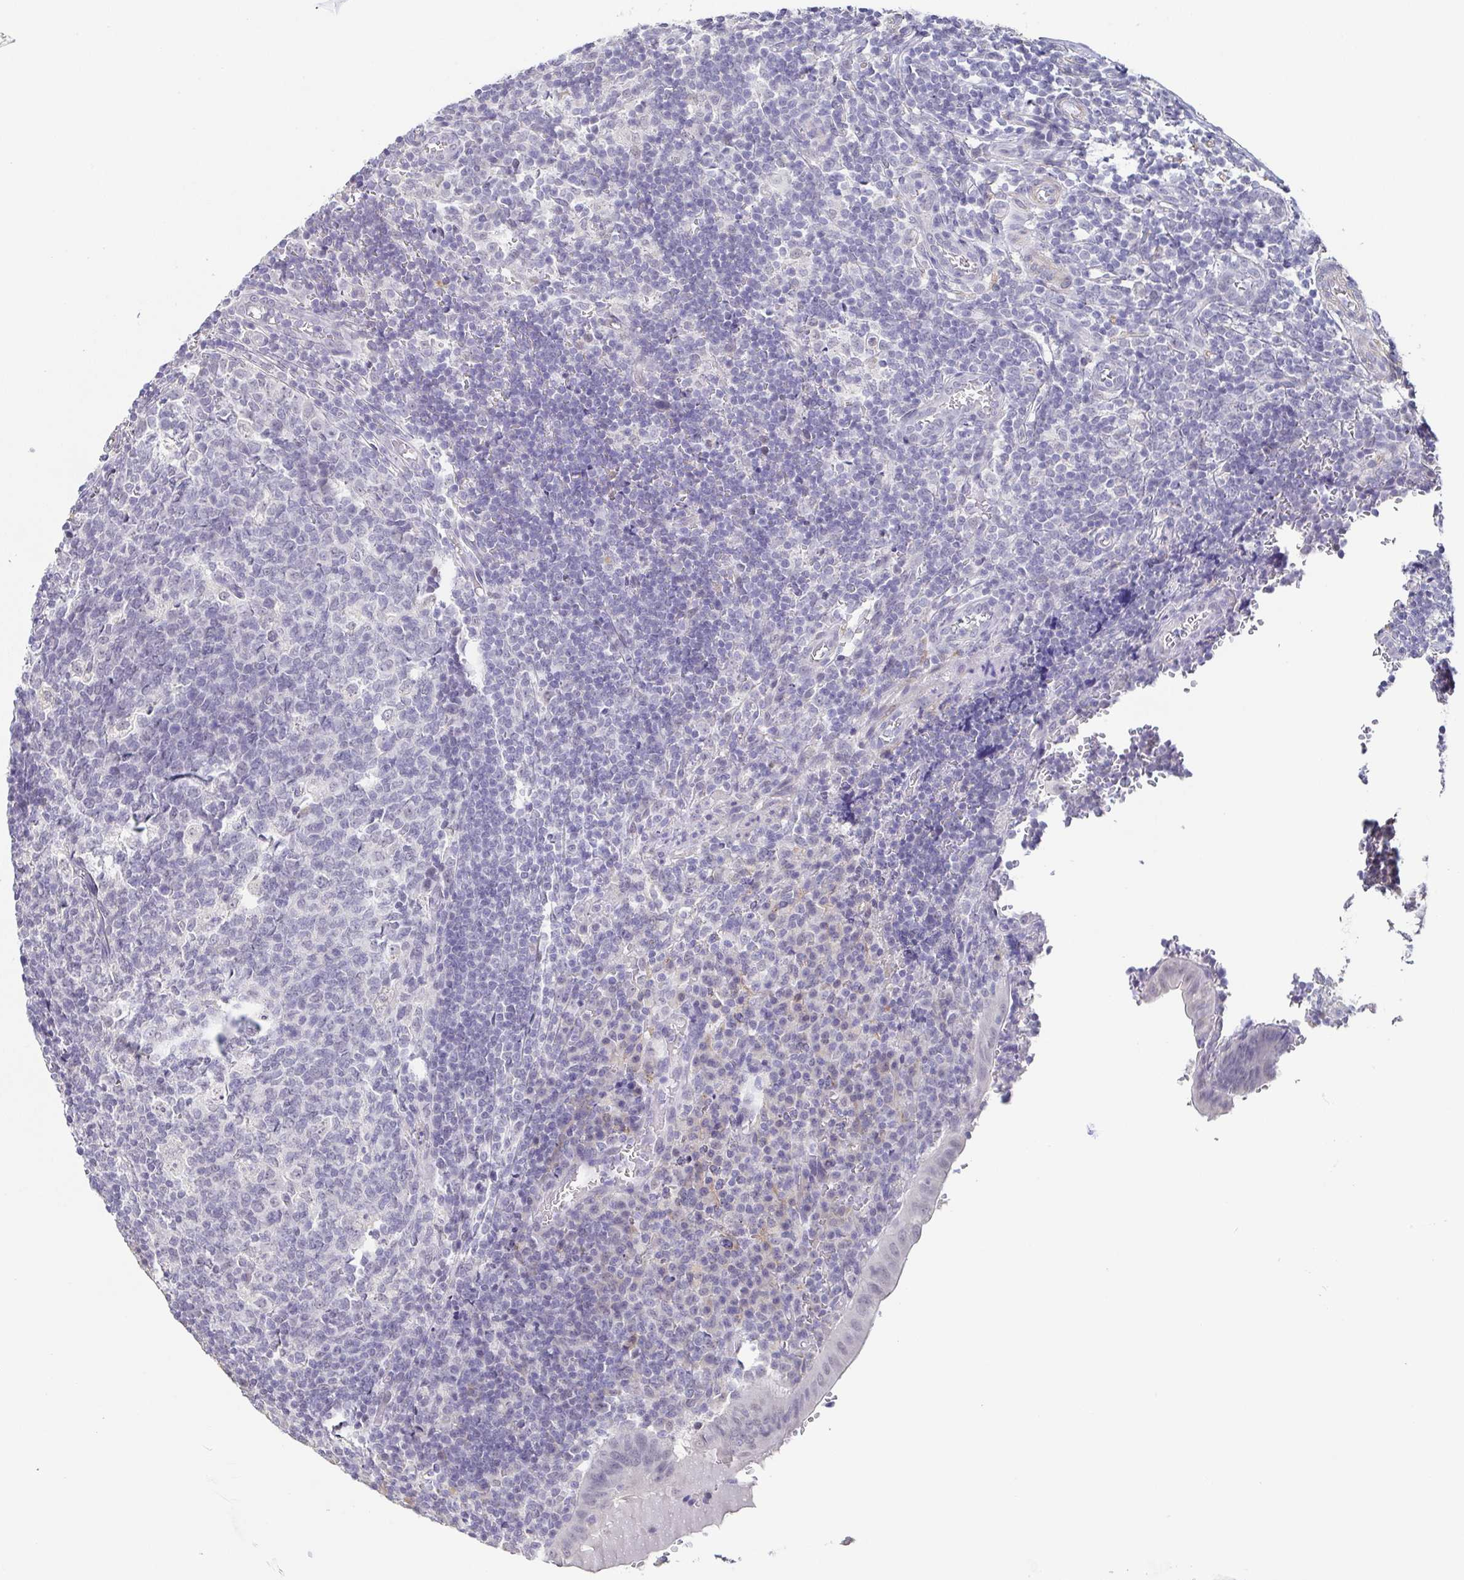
{"staining": {"intensity": "negative", "quantity": "none", "location": "none"}, "tissue": "appendix", "cell_type": "Glandular cells", "image_type": "normal", "snomed": [{"axis": "morphology", "description": "Normal tissue, NOS"}, {"axis": "topography", "description": "Appendix"}], "caption": "The micrograph reveals no staining of glandular cells in unremarkable appendix.", "gene": "NEFH", "patient": {"sex": "male", "age": 18}}